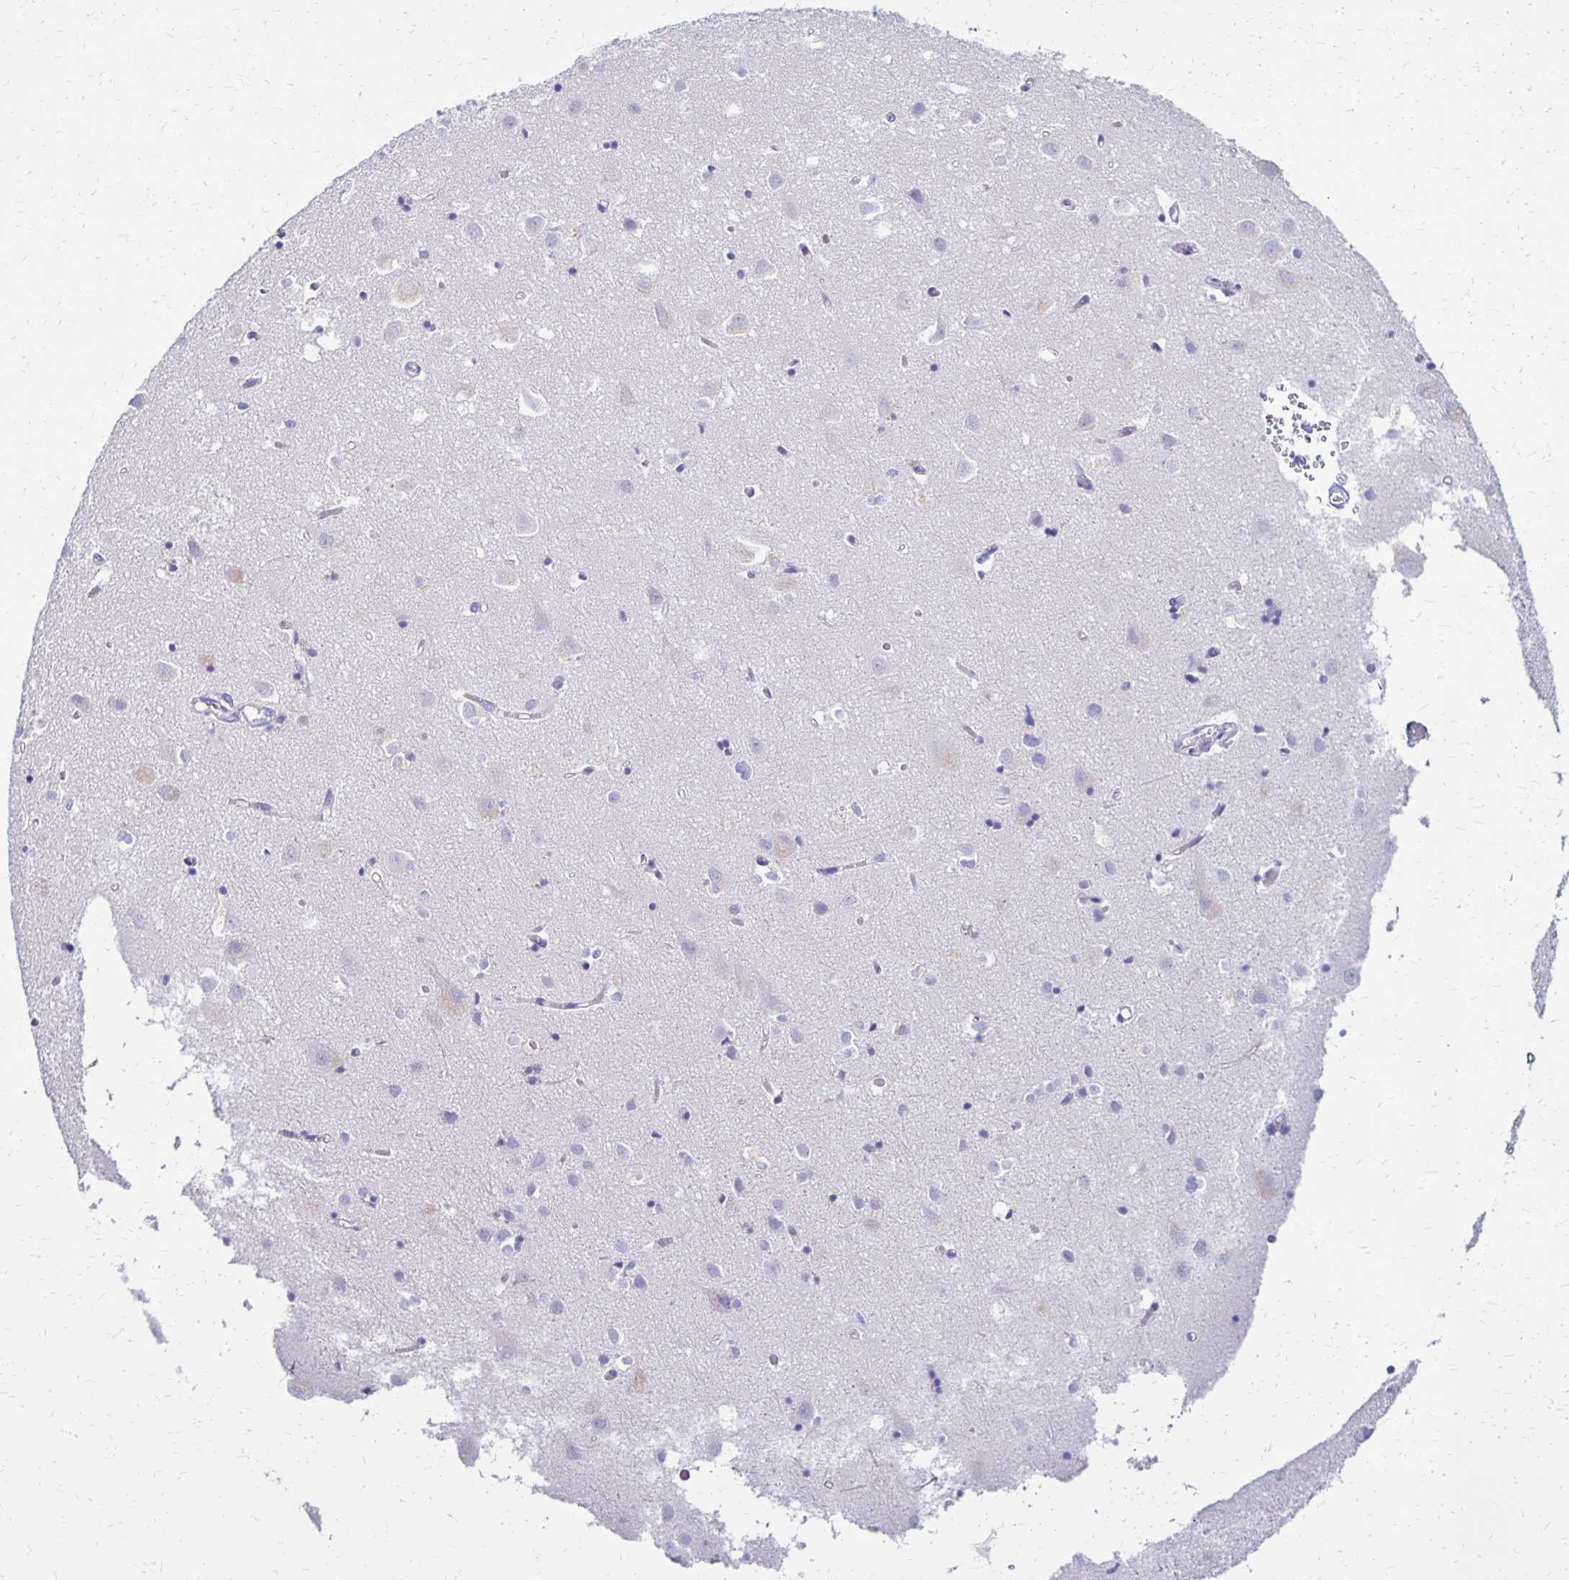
{"staining": {"intensity": "negative", "quantity": "none", "location": "none"}, "tissue": "cerebral cortex", "cell_type": "Endothelial cells", "image_type": "normal", "snomed": [{"axis": "morphology", "description": "Normal tissue, NOS"}, {"axis": "topography", "description": "Cerebral cortex"}], "caption": "DAB (3,3'-diaminobenzidine) immunohistochemical staining of benign human cerebral cortex exhibits no significant expression in endothelial cells. (DAB (3,3'-diaminobenzidine) immunohistochemistry, high magnification).", "gene": "FNTB", "patient": {"sex": "male", "age": 70}}